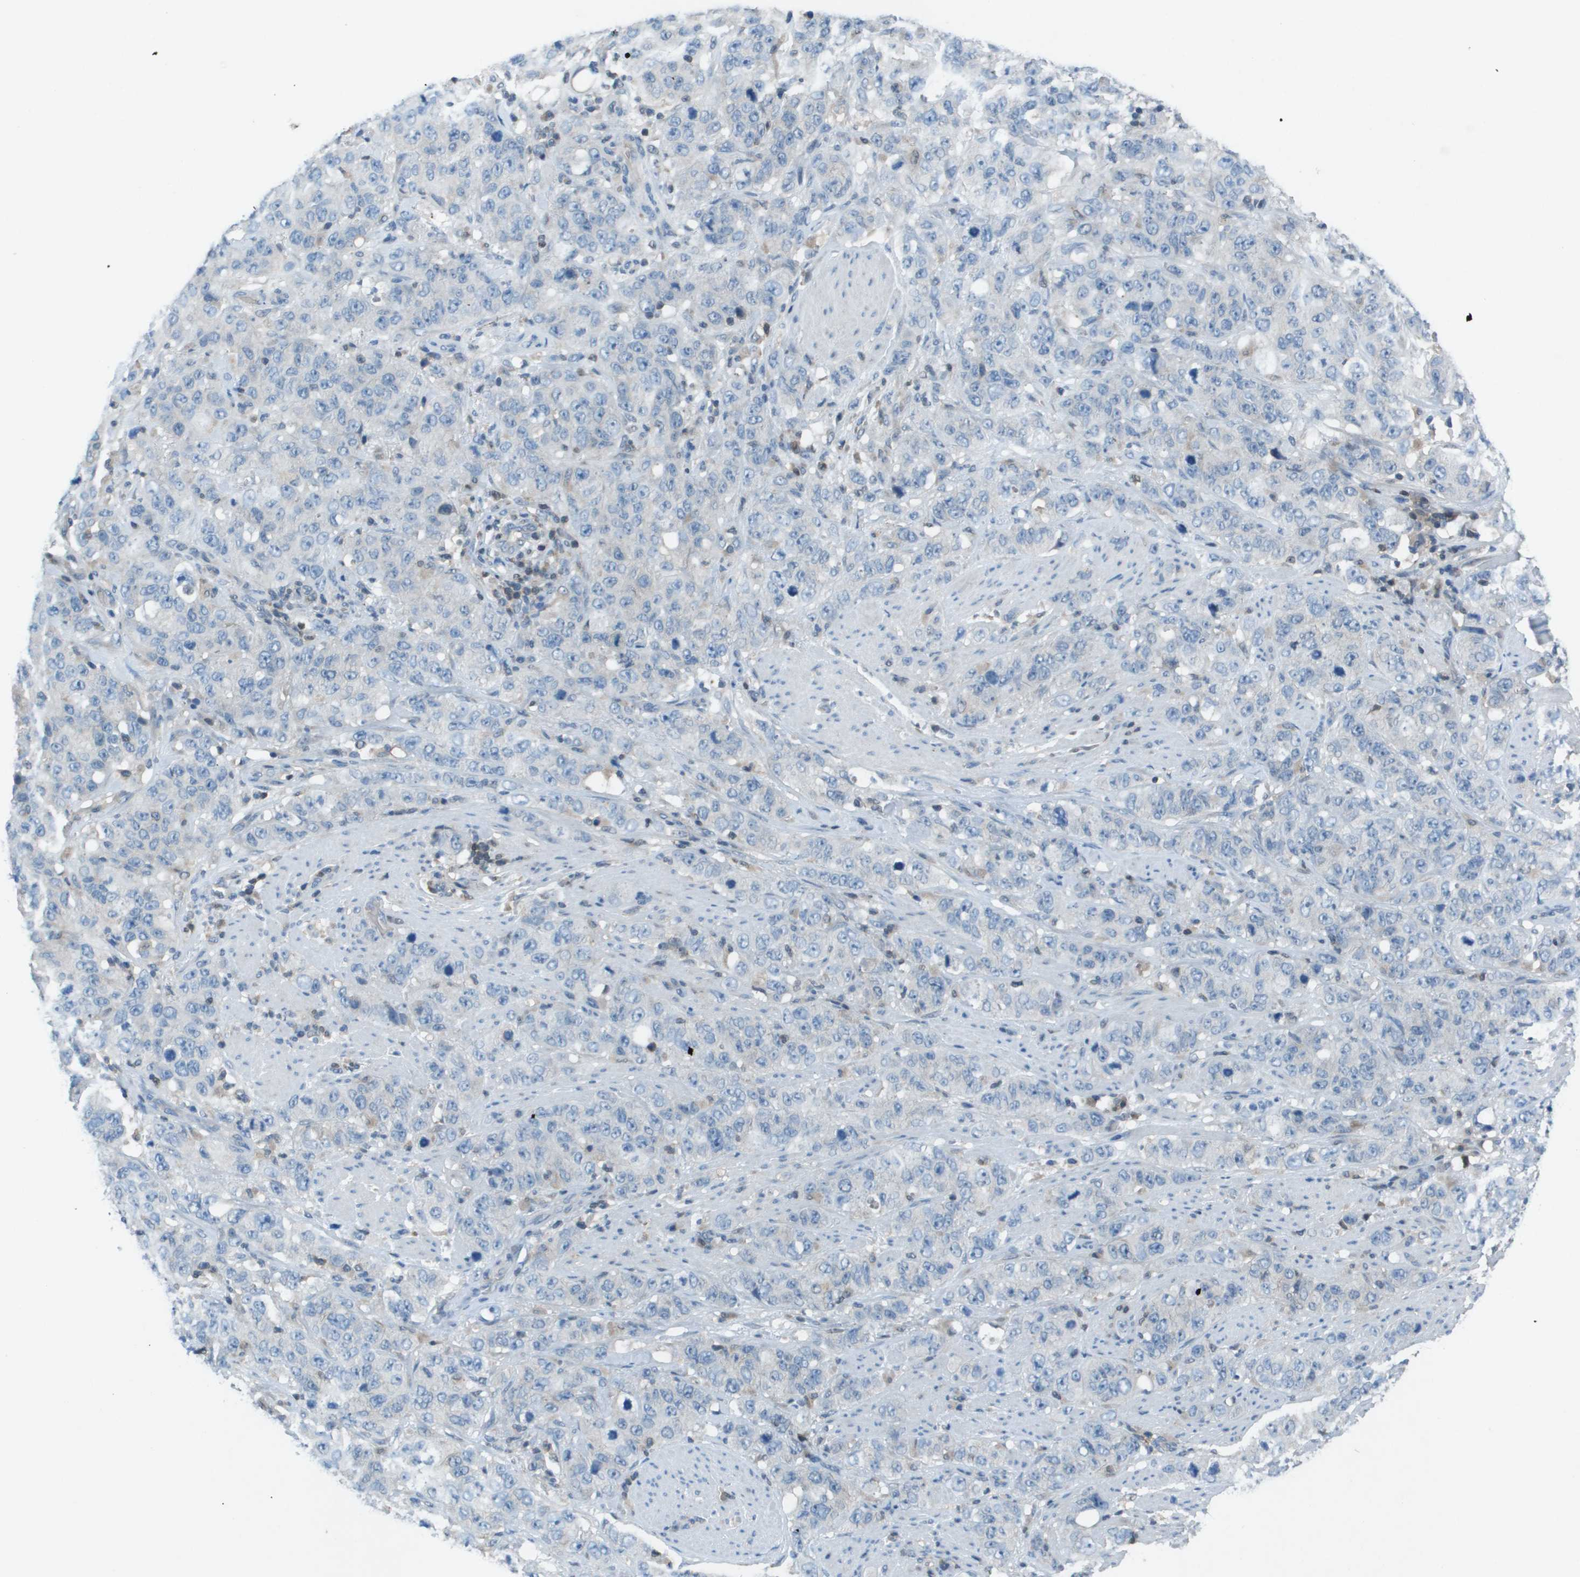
{"staining": {"intensity": "negative", "quantity": "none", "location": "none"}, "tissue": "stomach cancer", "cell_type": "Tumor cells", "image_type": "cancer", "snomed": [{"axis": "morphology", "description": "Adenocarcinoma, NOS"}, {"axis": "topography", "description": "Stomach"}], "caption": "Human stomach cancer (adenocarcinoma) stained for a protein using immunohistochemistry demonstrates no positivity in tumor cells.", "gene": "CAMK4", "patient": {"sex": "male", "age": 48}}